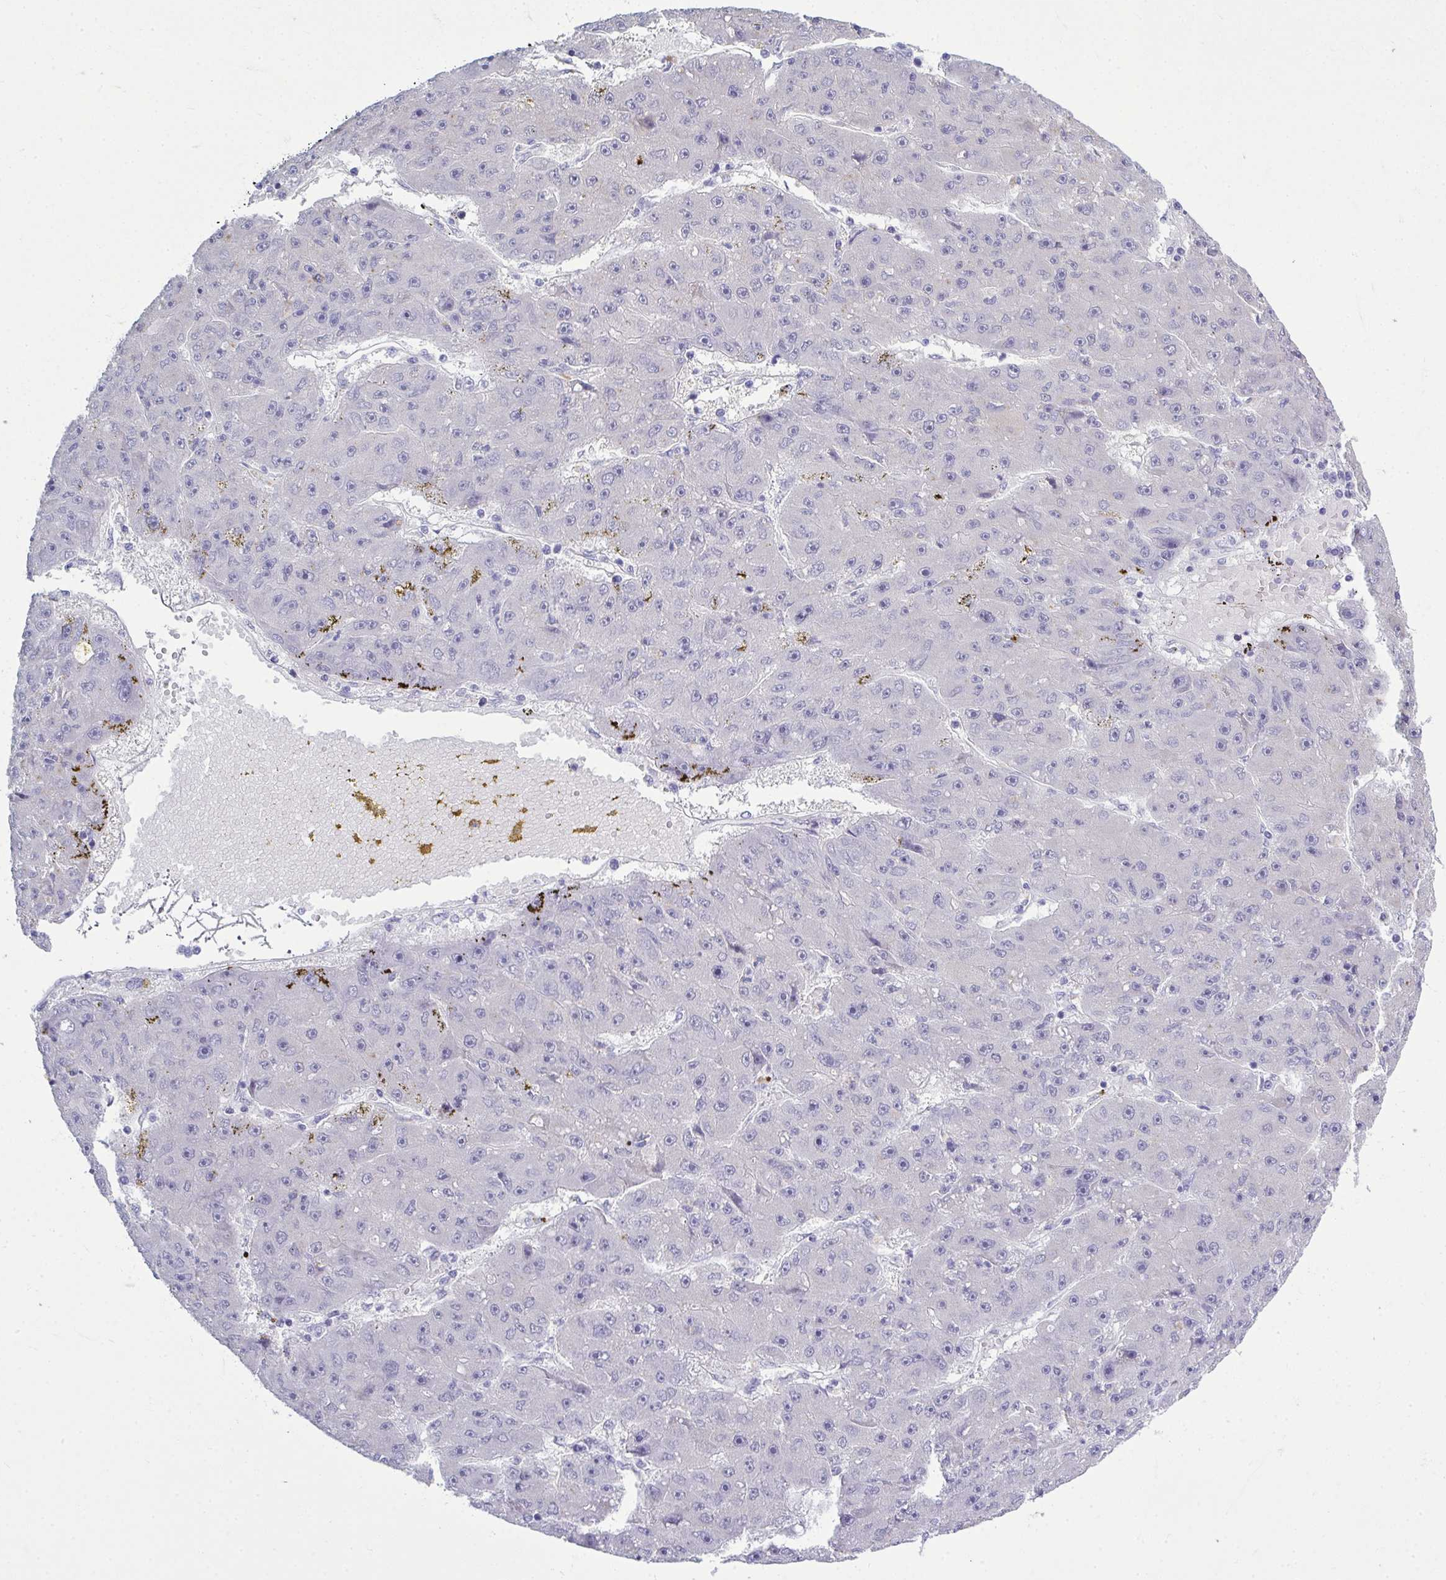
{"staining": {"intensity": "negative", "quantity": "none", "location": "none"}, "tissue": "liver cancer", "cell_type": "Tumor cells", "image_type": "cancer", "snomed": [{"axis": "morphology", "description": "Carcinoma, Hepatocellular, NOS"}, {"axis": "topography", "description": "Liver"}], "caption": "IHC micrograph of hepatocellular carcinoma (liver) stained for a protein (brown), which exhibits no positivity in tumor cells.", "gene": "QDPR", "patient": {"sex": "male", "age": 67}}